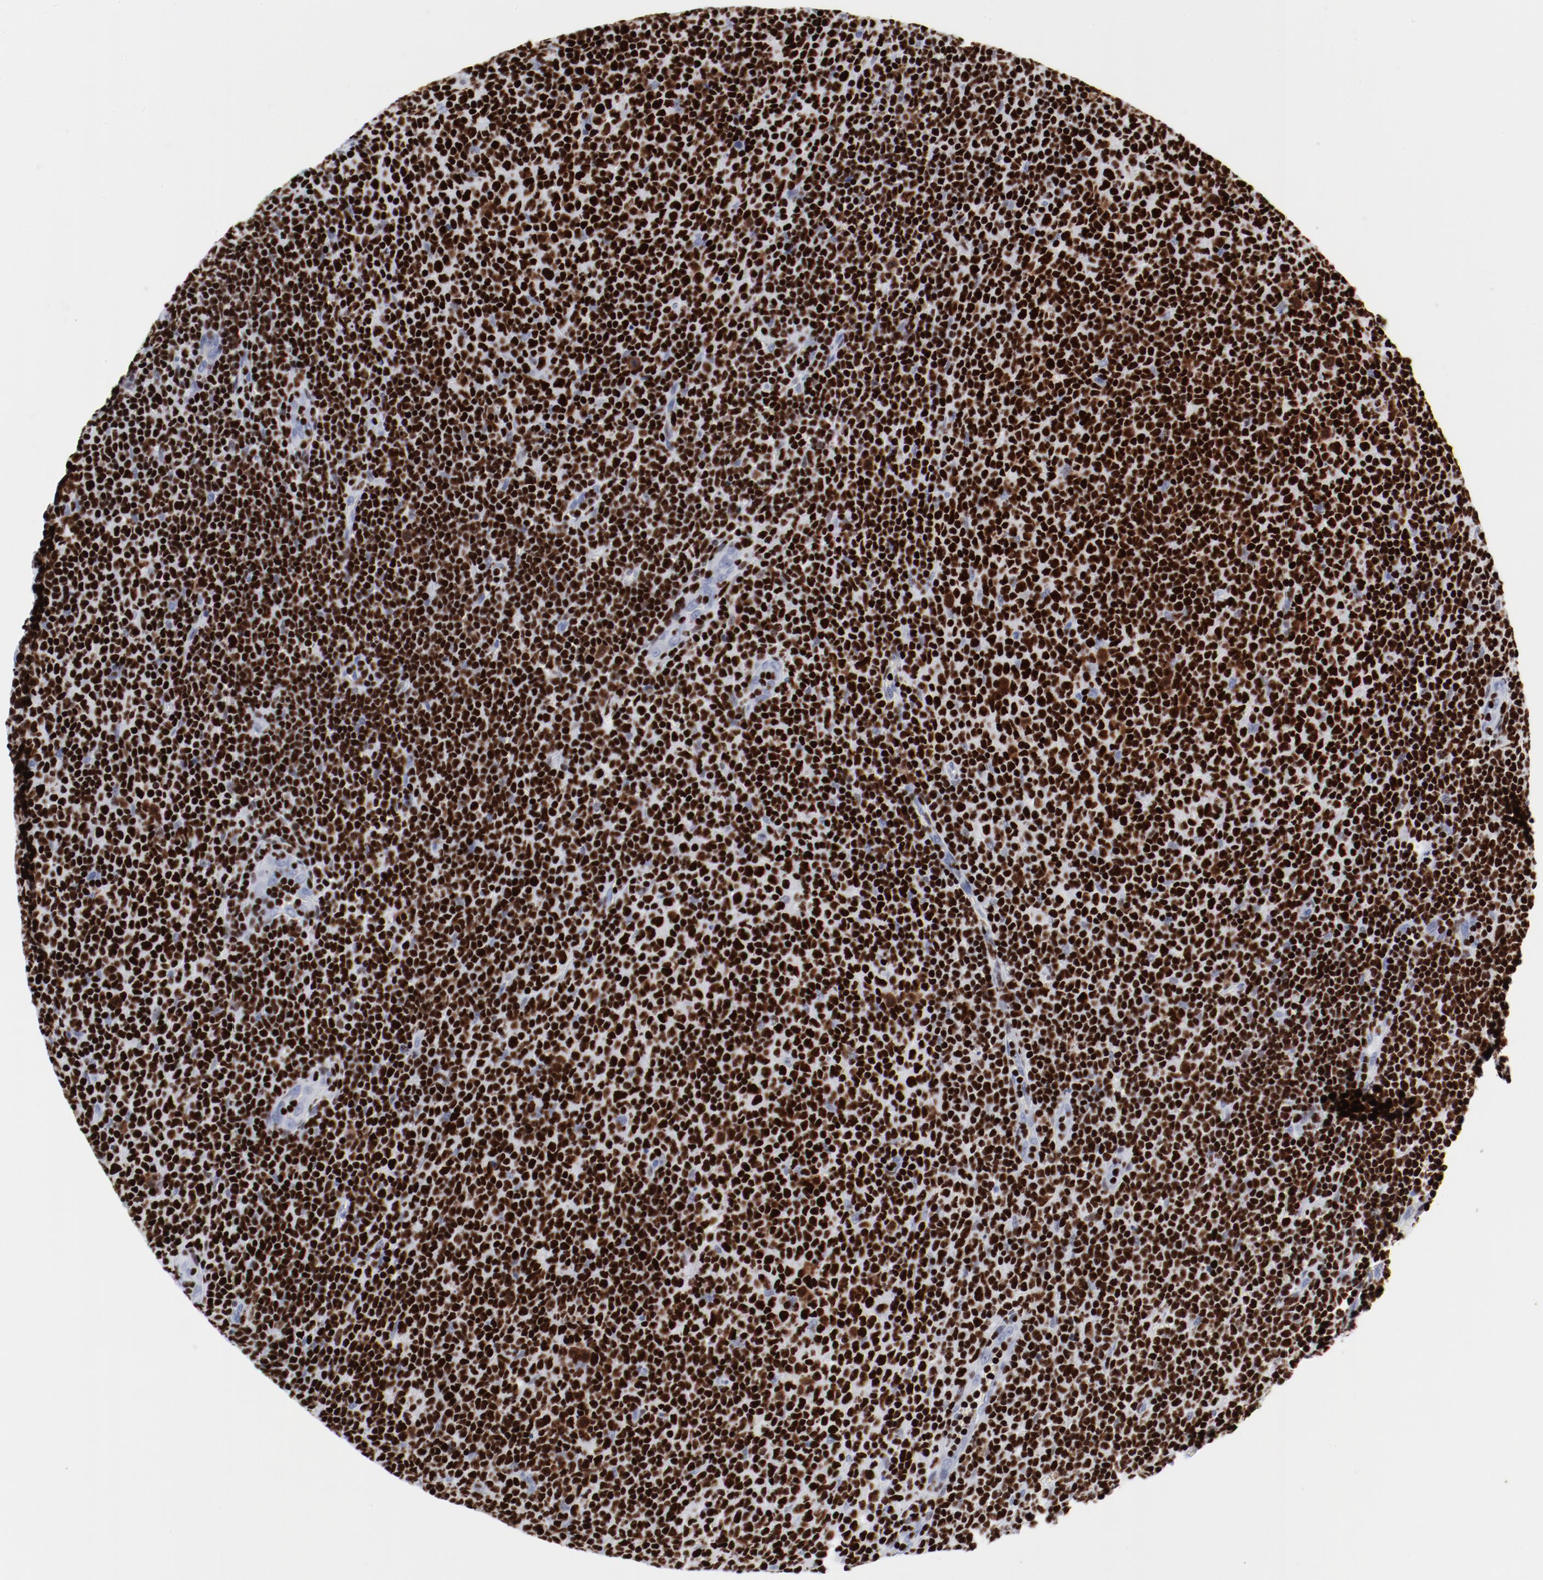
{"staining": {"intensity": "strong", "quantity": ">75%", "location": "nuclear"}, "tissue": "lymphoma", "cell_type": "Tumor cells", "image_type": "cancer", "snomed": [{"axis": "morphology", "description": "Malignant lymphoma, non-Hodgkin's type, Low grade"}, {"axis": "topography", "description": "Lymph node"}], "caption": "Brown immunohistochemical staining in human lymphoma displays strong nuclear positivity in about >75% of tumor cells.", "gene": "SMARCC2", "patient": {"sex": "male", "age": 70}}